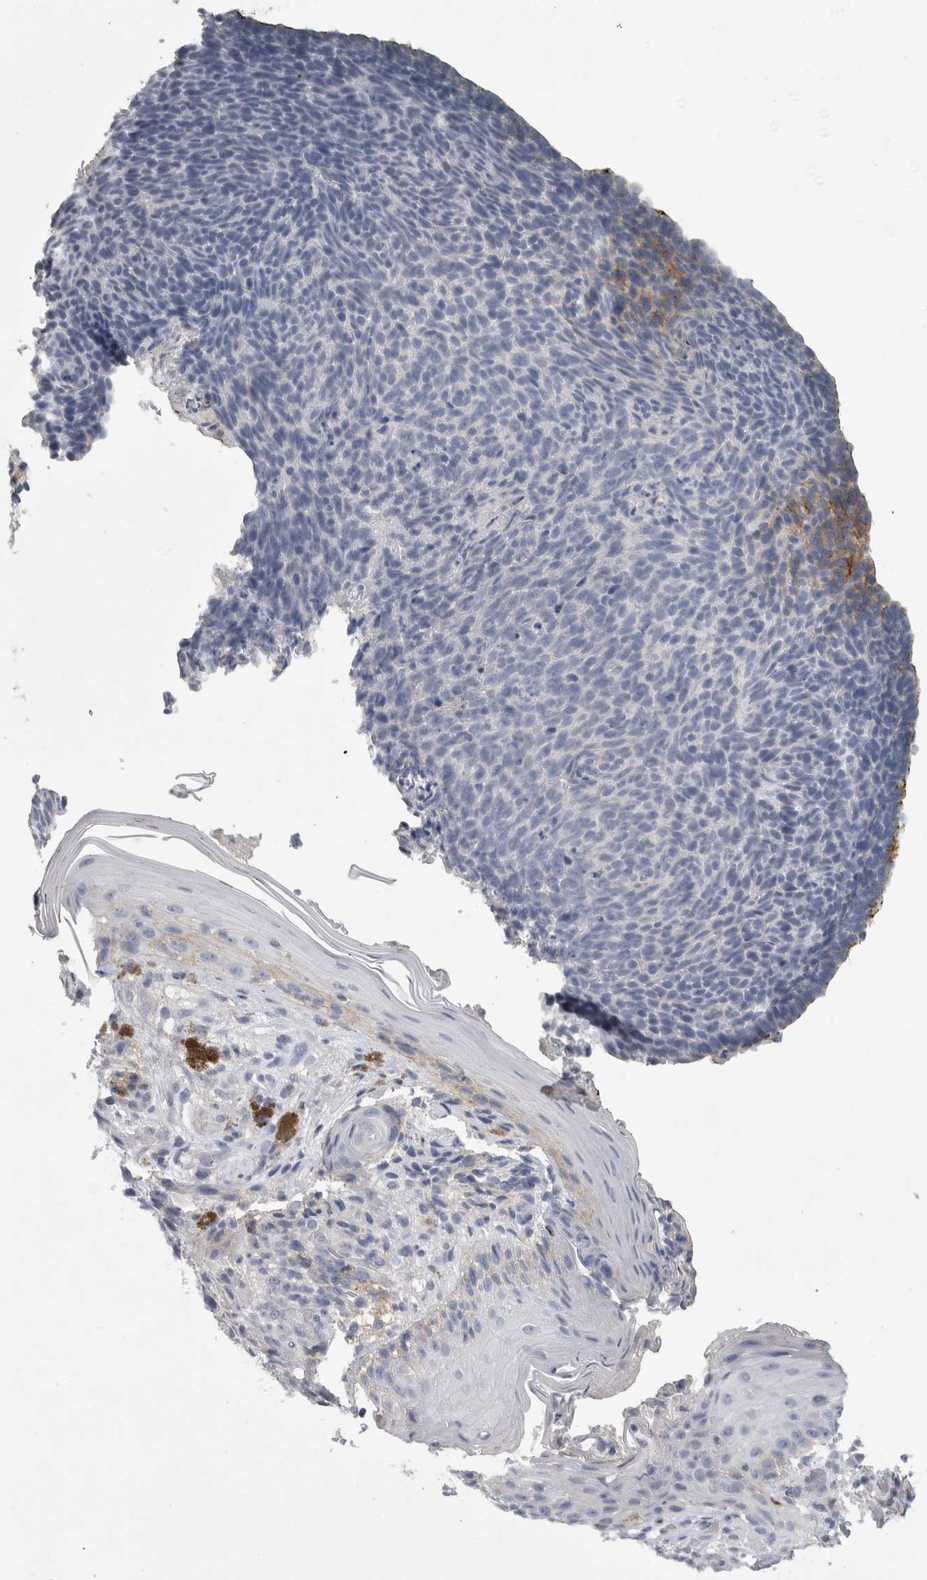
{"staining": {"intensity": "negative", "quantity": "none", "location": "none"}, "tissue": "skin cancer", "cell_type": "Tumor cells", "image_type": "cancer", "snomed": [{"axis": "morphology", "description": "Basal cell carcinoma"}, {"axis": "topography", "description": "Skin"}], "caption": "Micrograph shows no significant protein staining in tumor cells of skin basal cell carcinoma.", "gene": "AFMID", "patient": {"sex": "male", "age": 61}}